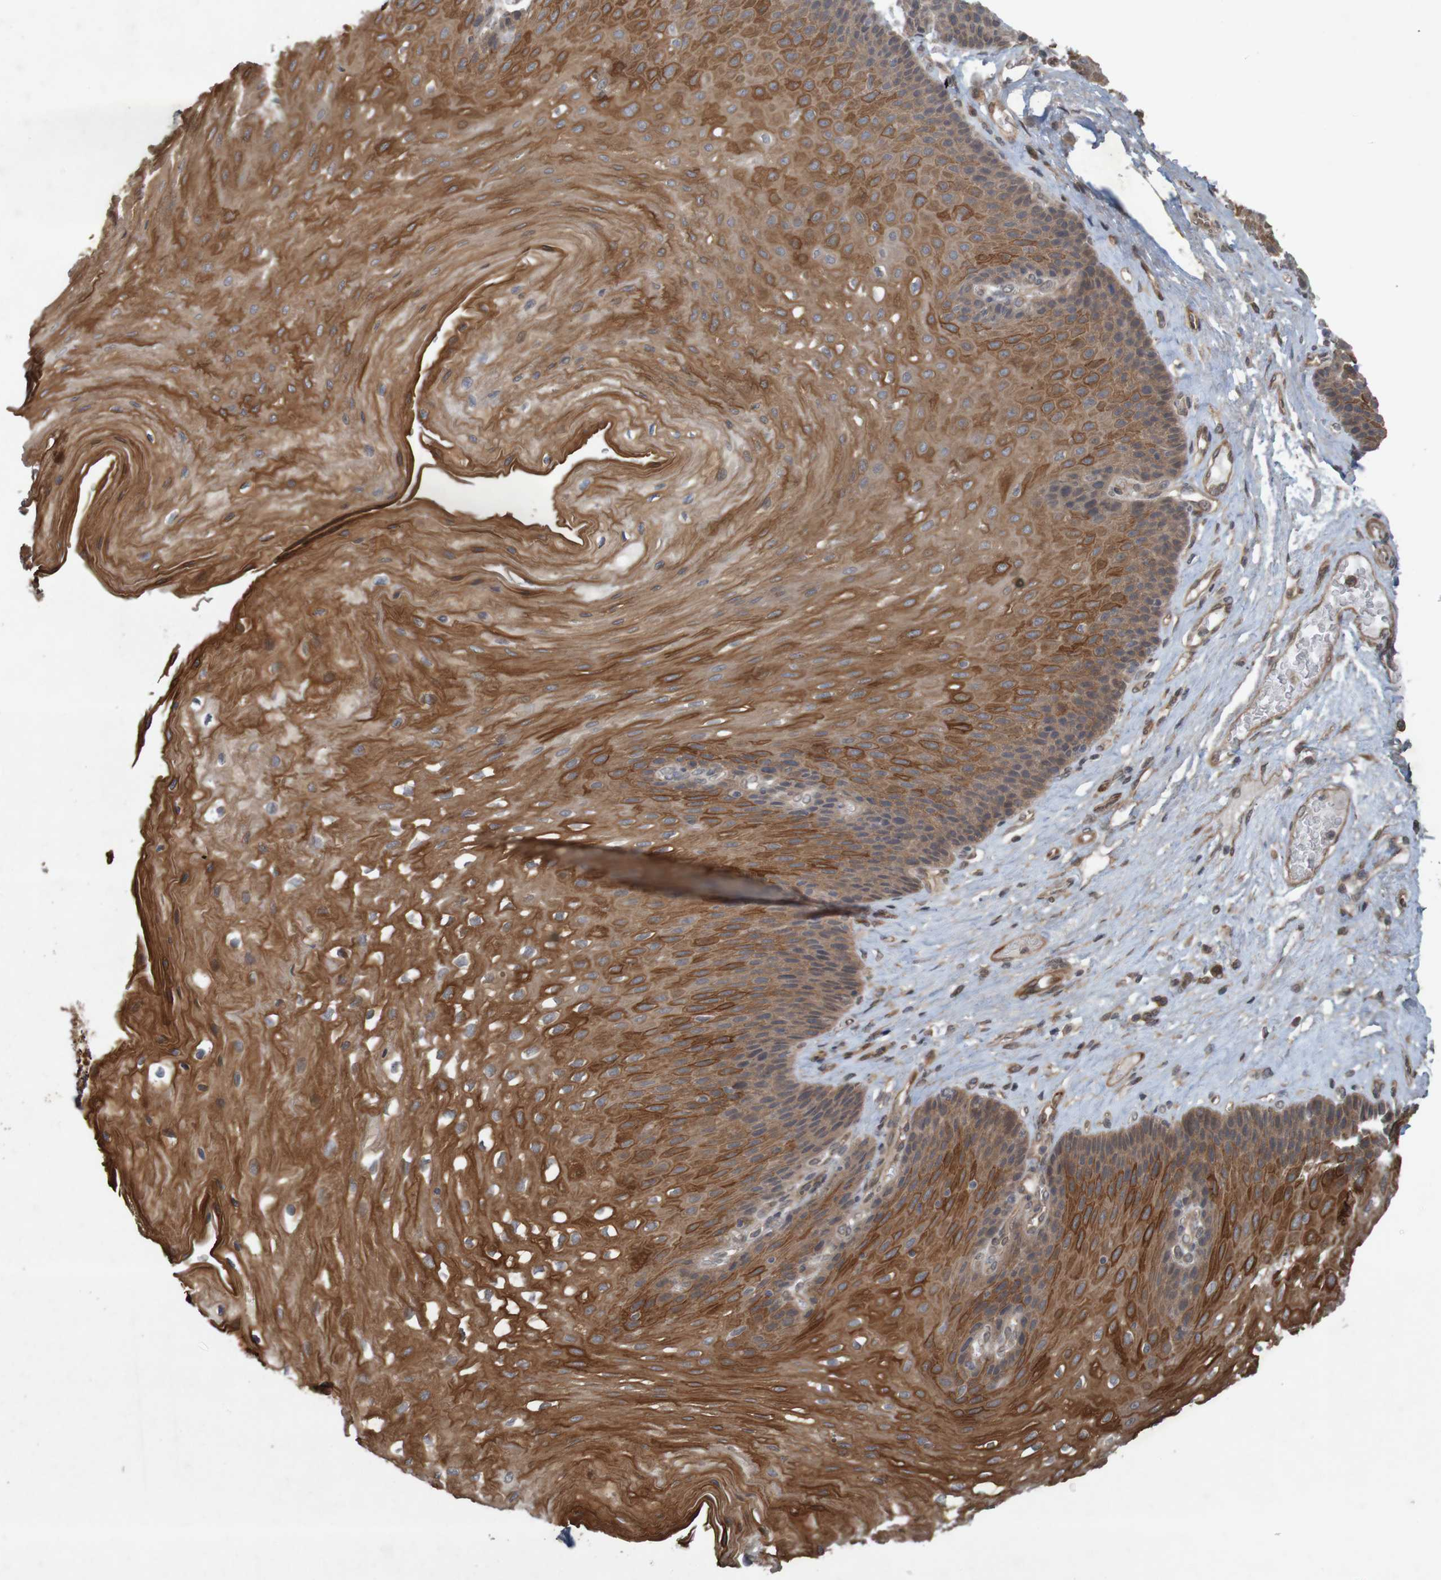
{"staining": {"intensity": "strong", "quantity": ">75%", "location": "cytoplasmic/membranous"}, "tissue": "esophagus", "cell_type": "Squamous epithelial cells", "image_type": "normal", "snomed": [{"axis": "morphology", "description": "Normal tissue, NOS"}, {"axis": "topography", "description": "Esophagus"}], "caption": "Immunohistochemical staining of benign esophagus demonstrates strong cytoplasmic/membranous protein expression in about >75% of squamous epithelial cells.", "gene": "ARHGEF11", "patient": {"sex": "female", "age": 72}}